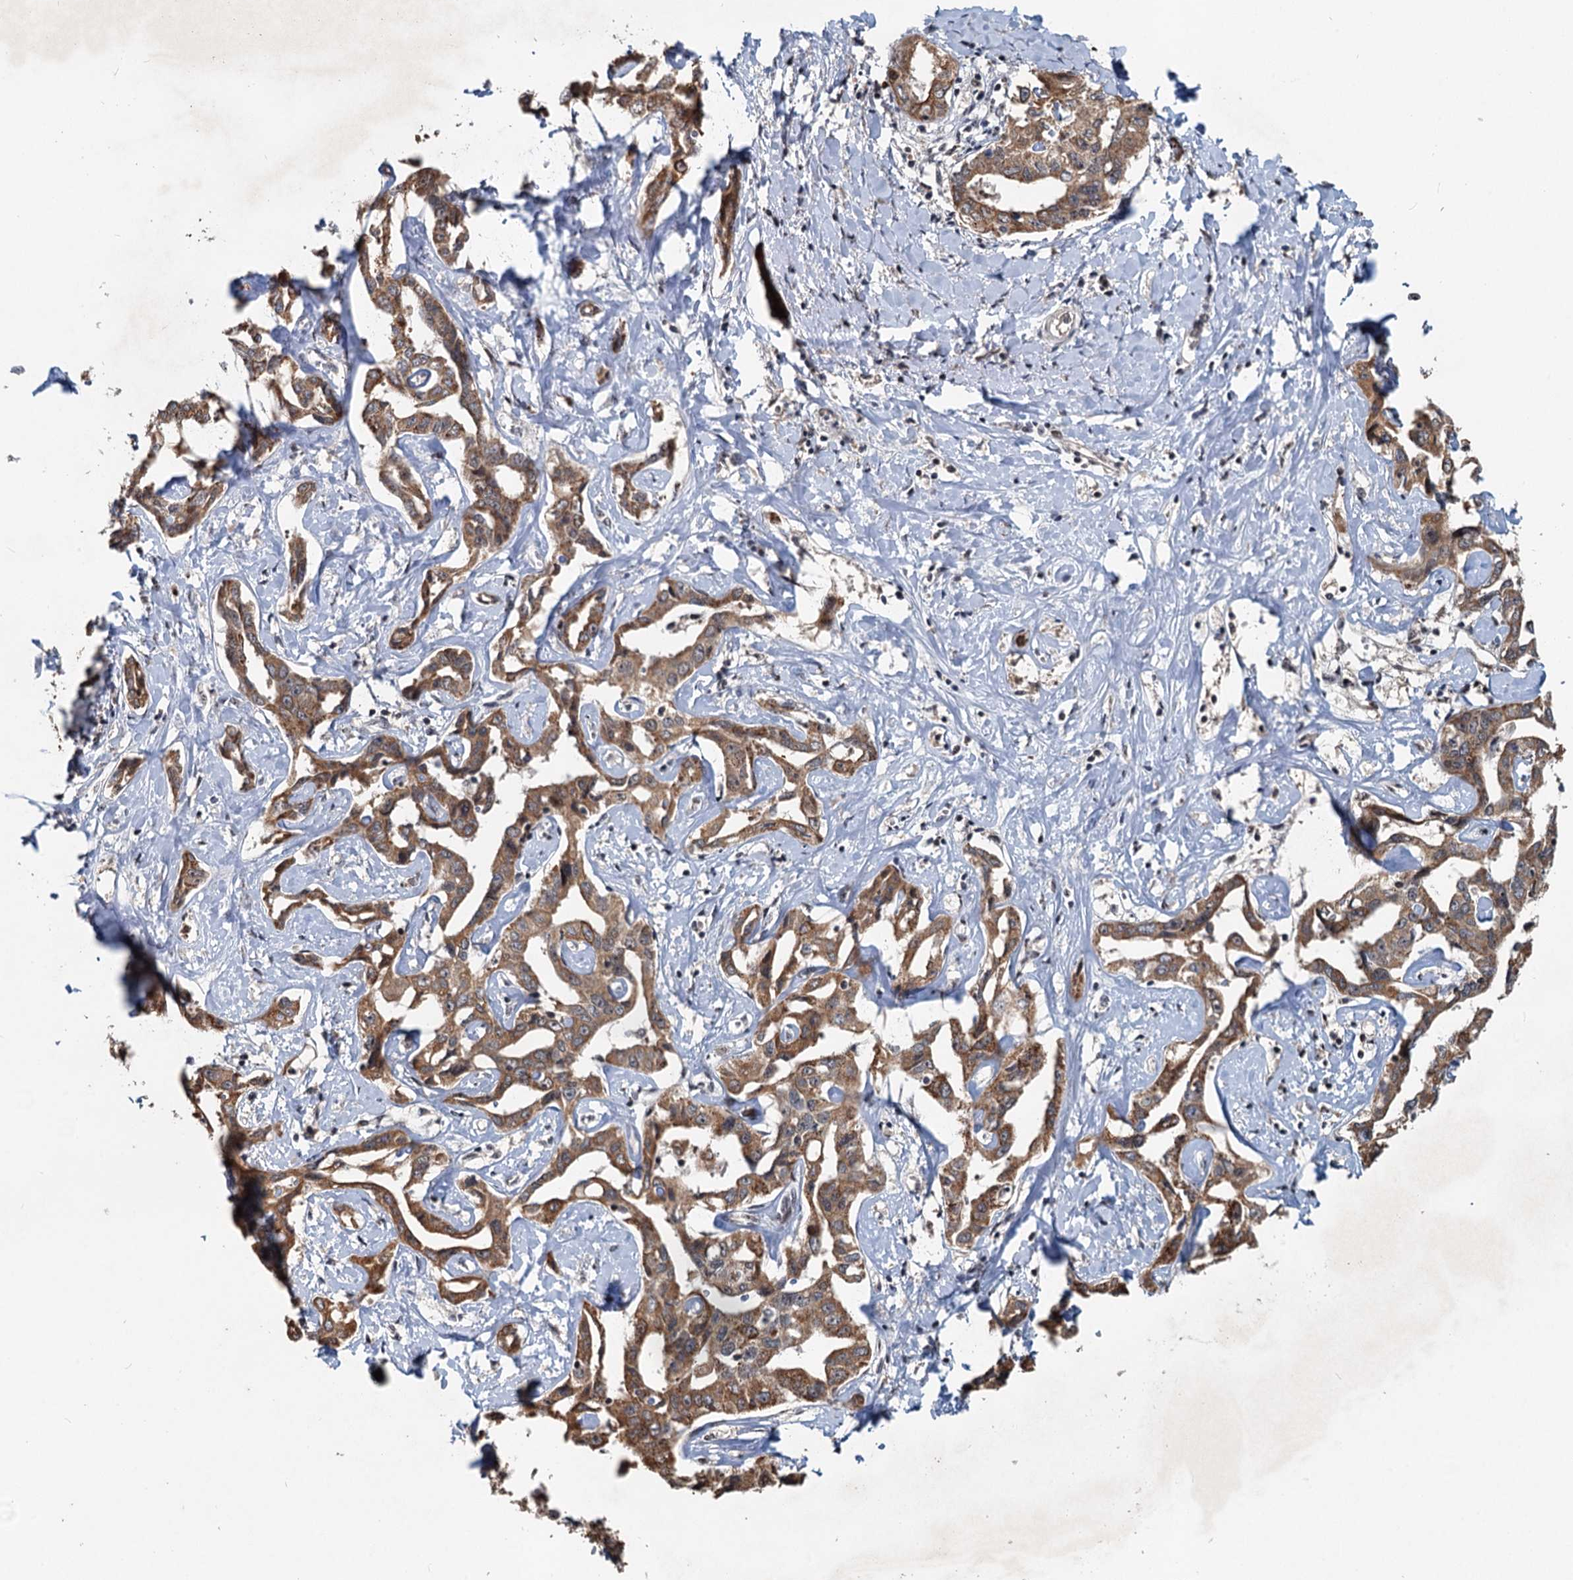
{"staining": {"intensity": "moderate", "quantity": ">75%", "location": "cytoplasmic/membranous"}, "tissue": "liver cancer", "cell_type": "Tumor cells", "image_type": "cancer", "snomed": [{"axis": "morphology", "description": "Cholangiocarcinoma"}, {"axis": "topography", "description": "Liver"}], "caption": "Liver cholangiocarcinoma stained with IHC reveals moderate cytoplasmic/membranous positivity in approximately >75% of tumor cells.", "gene": "RITA1", "patient": {"sex": "male", "age": 59}}